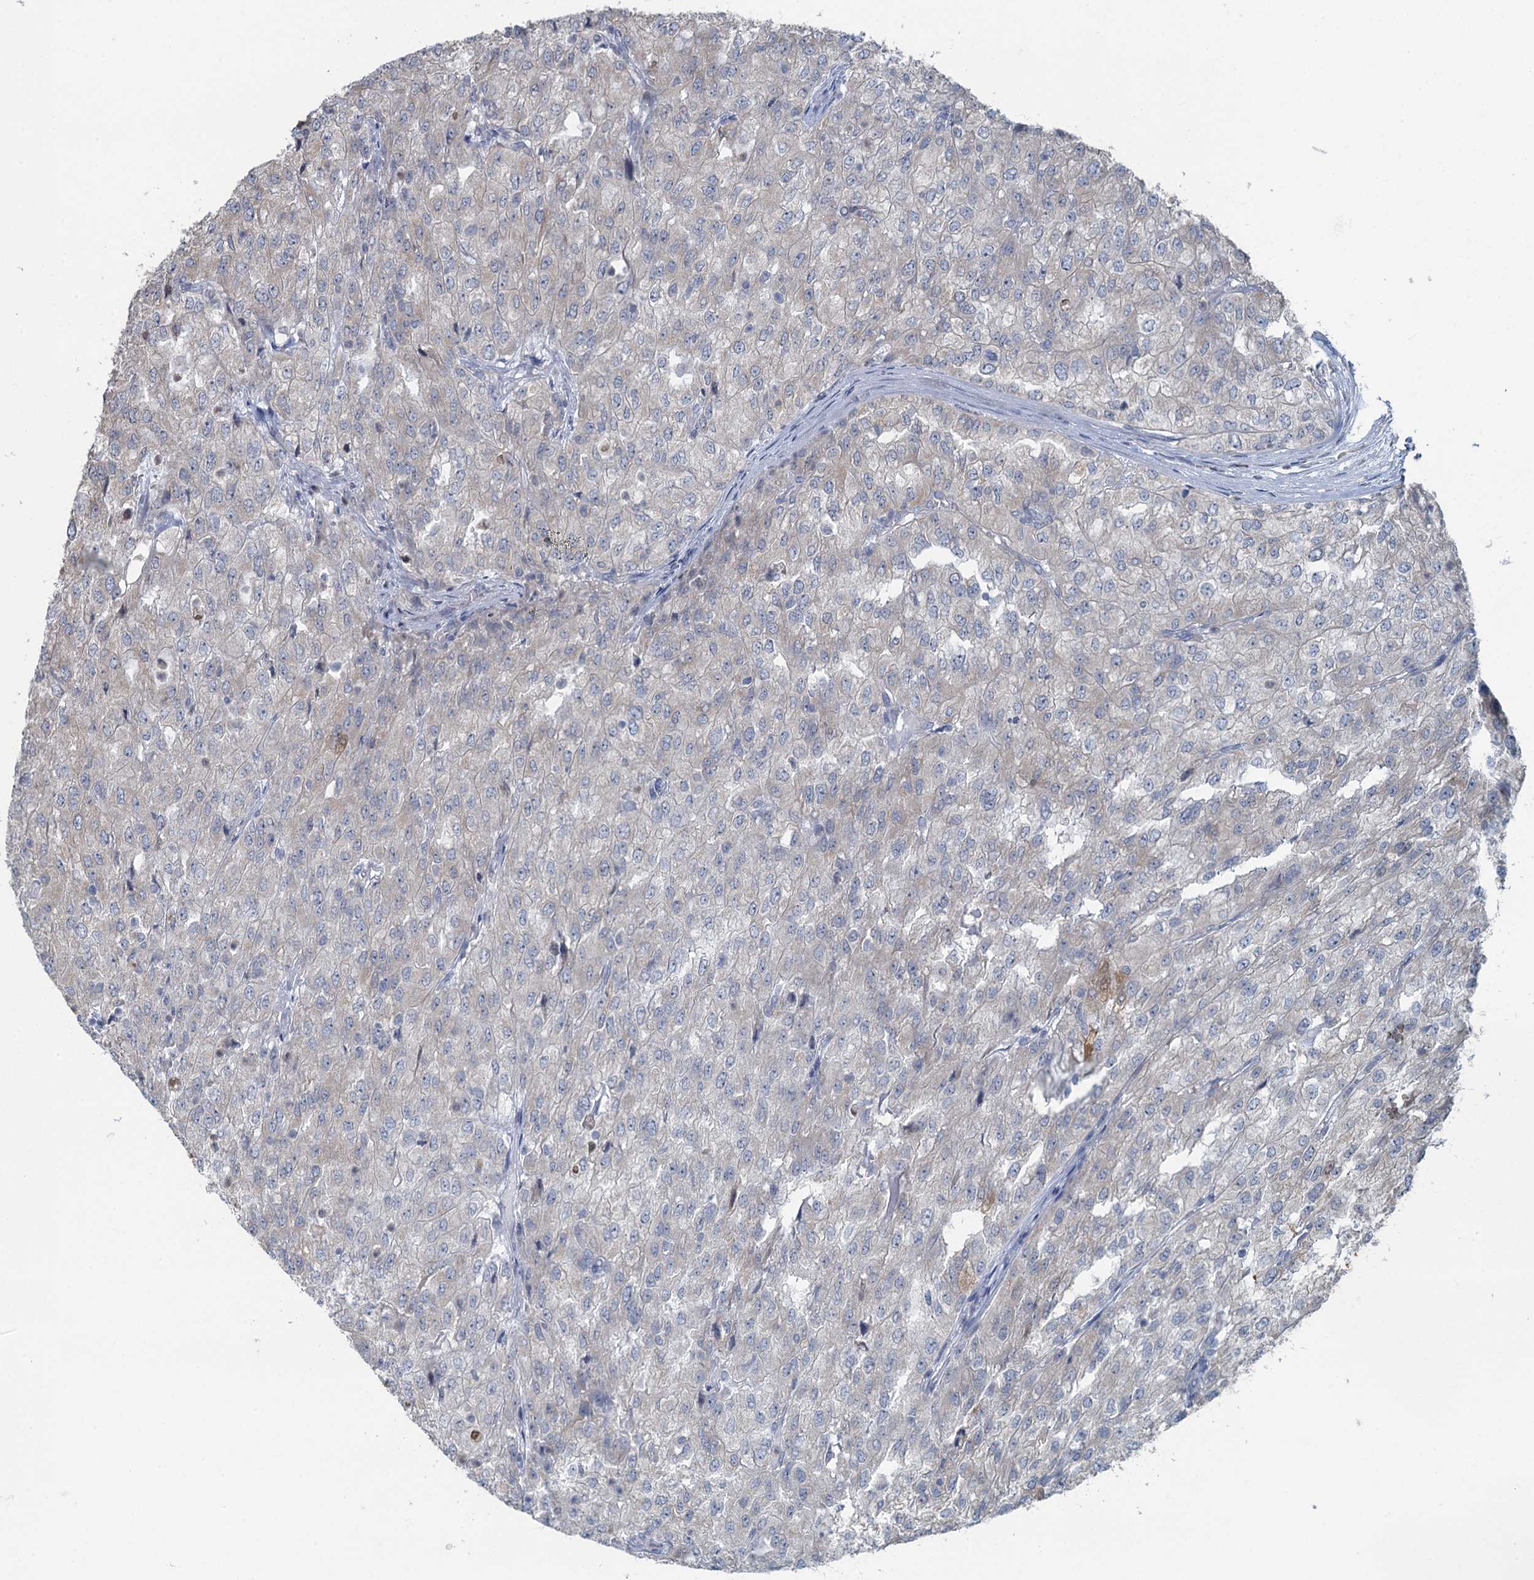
{"staining": {"intensity": "negative", "quantity": "none", "location": "none"}, "tissue": "renal cancer", "cell_type": "Tumor cells", "image_type": "cancer", "snomed": [{"axis": "morphology", "description": "Adenocarcinoma, NOS"}, {"axis": "topography", "description": "Kidney"}], "caption": "Tumor cells are negative for protein expression in human adenocarcinoma (renal).", "gene": "TEX35", "patient": {"sex": "female", "age": 54}}